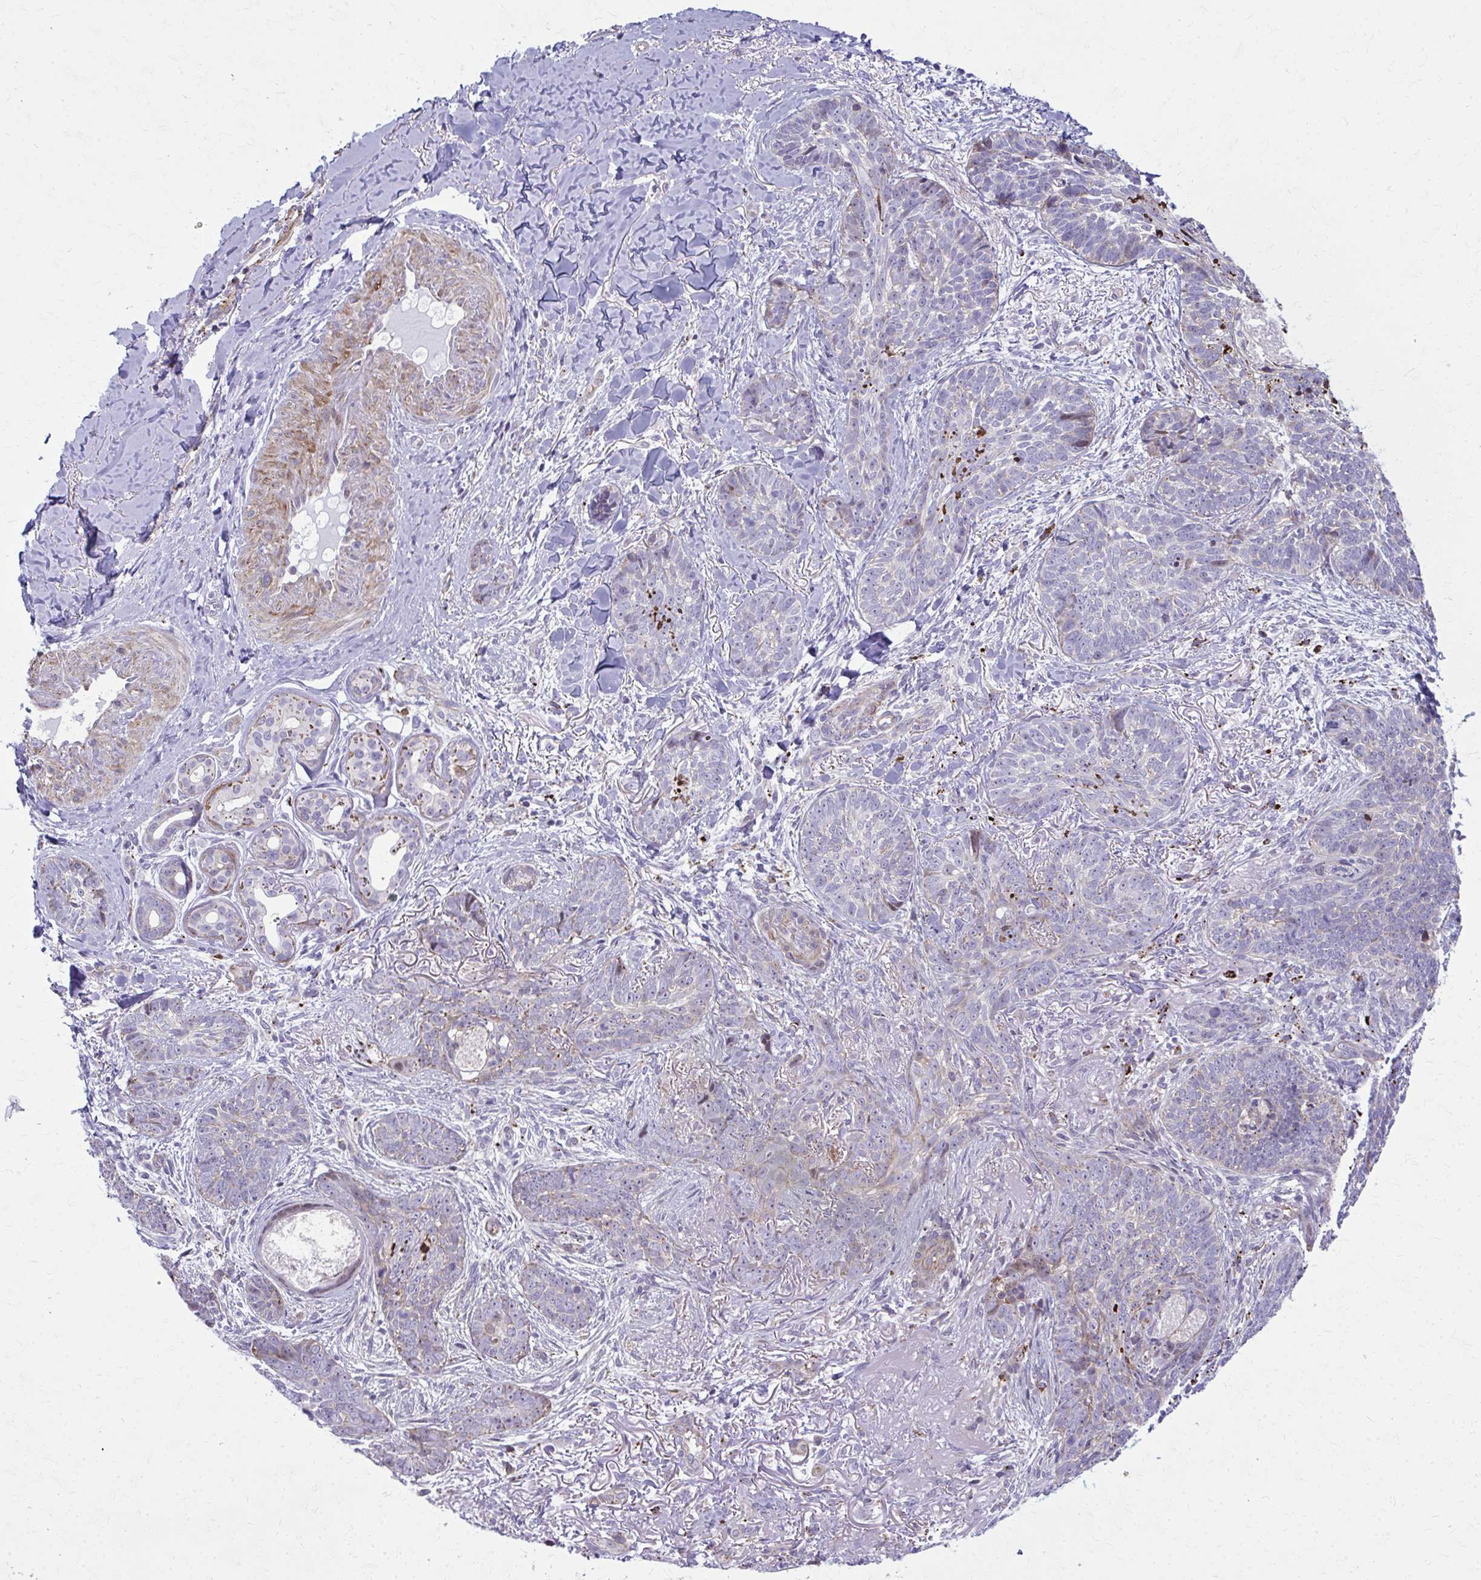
{"staining": {"intensity": "weak", "quantity": "<25%", "location": "cytoplasmic/membranous"}, "tissue": "skin cancer", "cell_type": "Tumor cells", "image_type": "cancer", "snomed": [{"axis": "morphology", "description": "Basal cell carcinoma"}, {"axis": "topography", "description": "Skin"}, {"axis": "topography", "description": "Skin of face"}], "caption": "Skin basal cell carcinoma was stained to show a protein in brown. There is no significant staining in tumor cells.", "gene": "LRRC4B", "patient": {"sex": "male", "age": 88}}